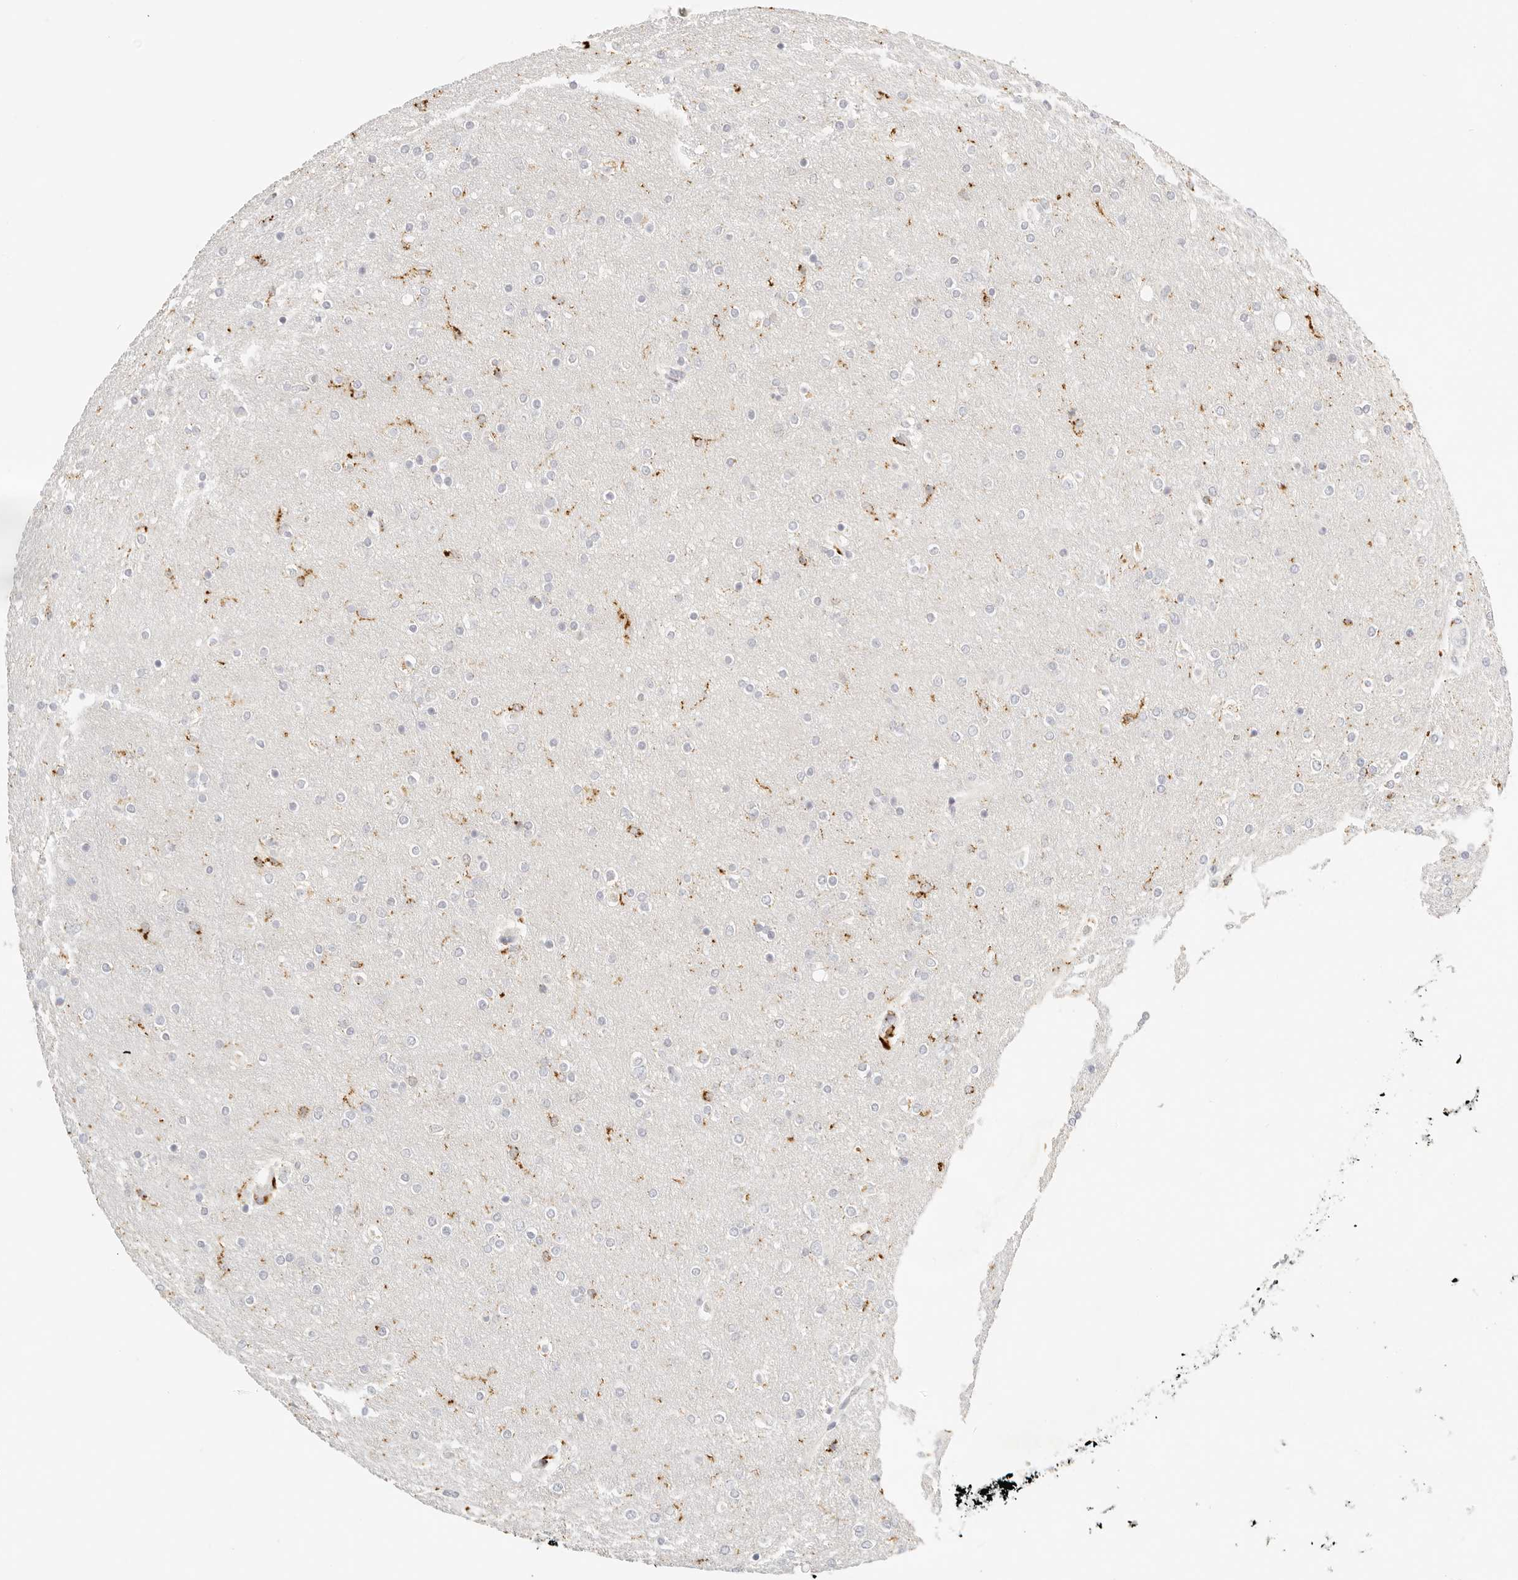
{"staining": {"intensity": "negative", "quantity": "none", "location": "none"}, "tissue": "glioma", "cell_type": "Tumor cells", "image_type": "cancer", "snomed": [{"axis": "morphology", "description": "Glioma, malignant, High grade"}, {"axis": "topography", "description": "Cerebral cortex"}], "caption": "Immunohistochemistry (IHC) histopathology image of human malignant glioma (high-grade) stained for a protein (brown), which demonstrates no staining in tumor cells. (Stains: DAB (3,3'-diaminobenzidine) immunohistochemistry (IHC) with hematoxylin counter stain, Microscopy: brightfield microscopy at high magnification).", "gene": "RNASET2", "patient": {"sex": "female", "age": 36}}